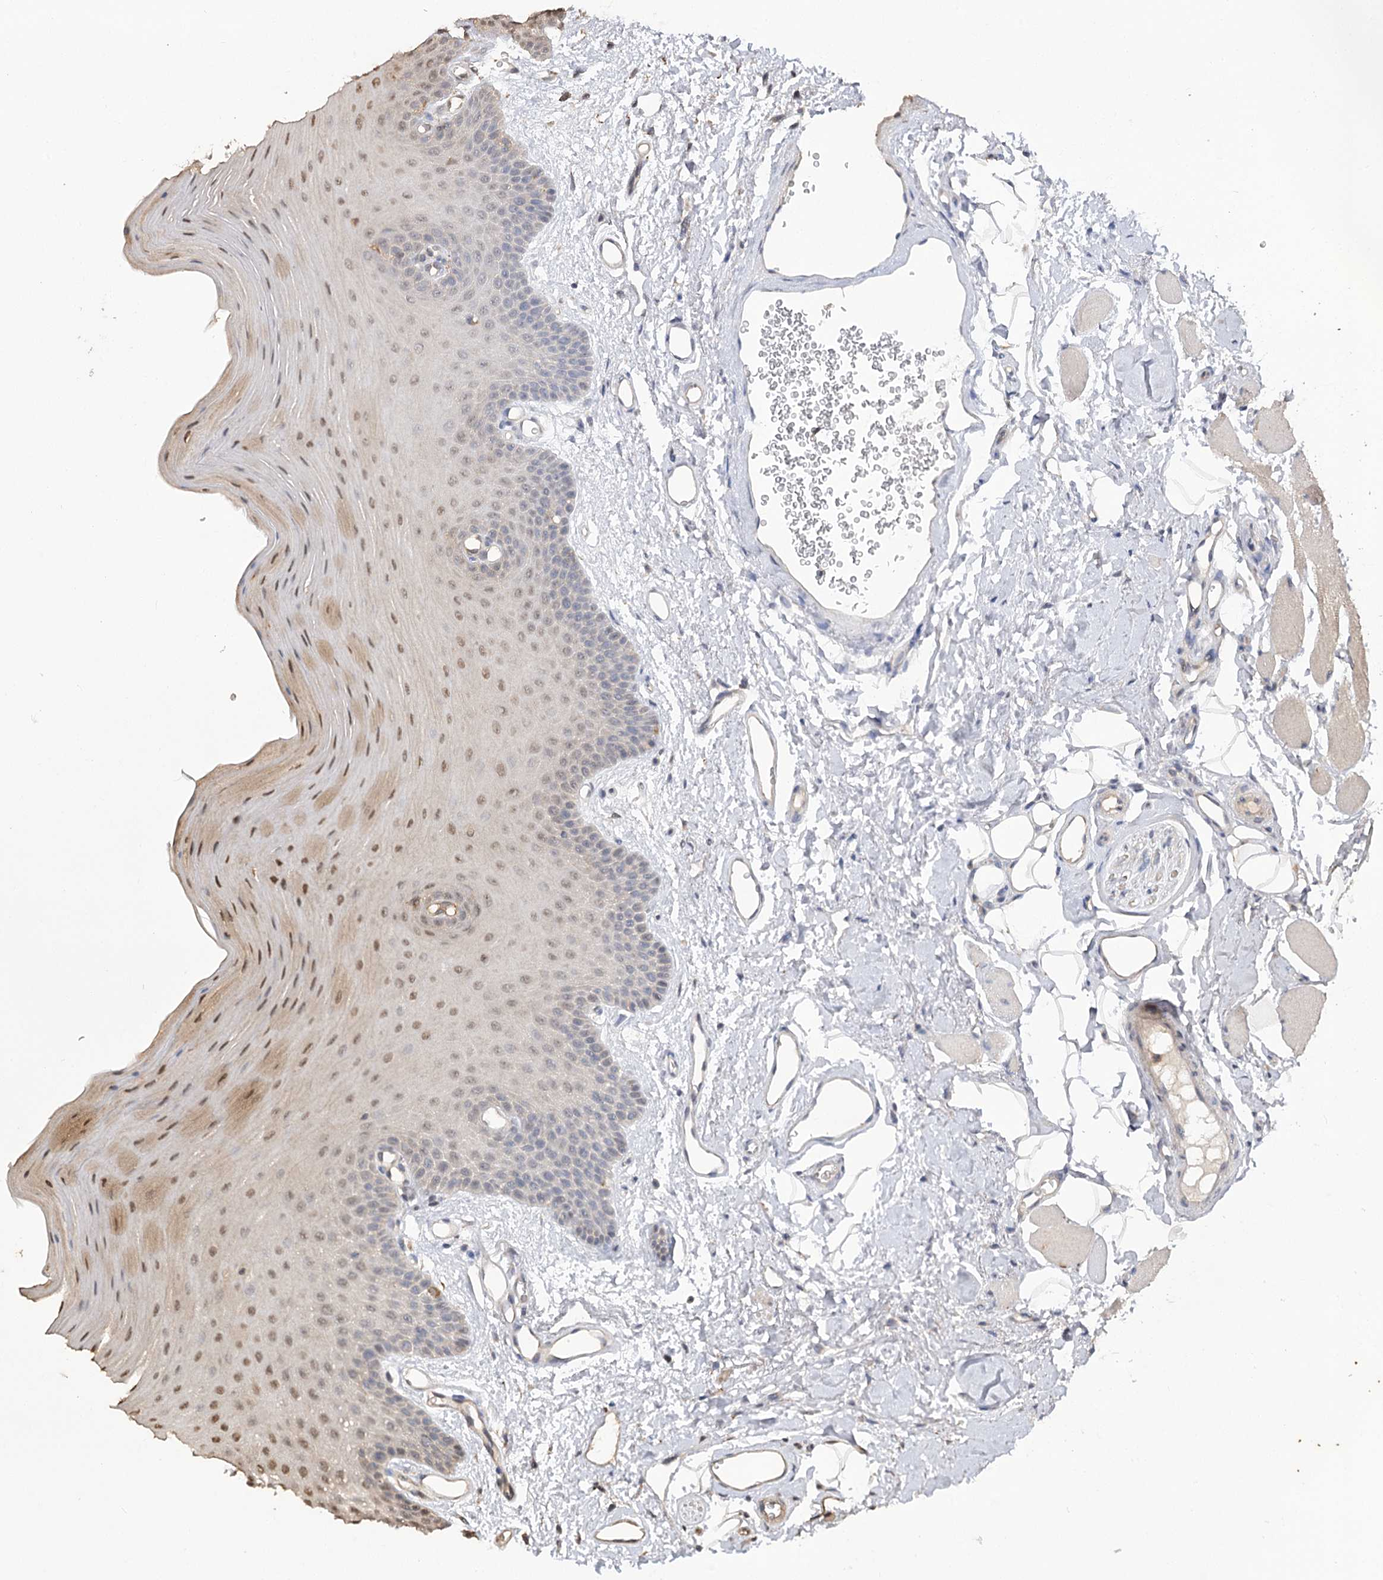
{"staining": {"intensity": "weak", "quantity": "25%-75%", "location": "nuclear"}, "tissue": "oral mucosa", "cell_type": "Squamous epithelial cells", "image_type": "normal", "snomed": [{"axis": "morphology", "description": "Normal tissue, NOS"}, {"axis": "topography", "description": "Oral tissue"}], "caption": "The micrograph shows staining of benign oral mucosa, revealing weak nuclear protein expression (brown color) within squamous epithelial cells.", "gene": "PLCH1", "patient": {"sex": "male", "age": 68}}